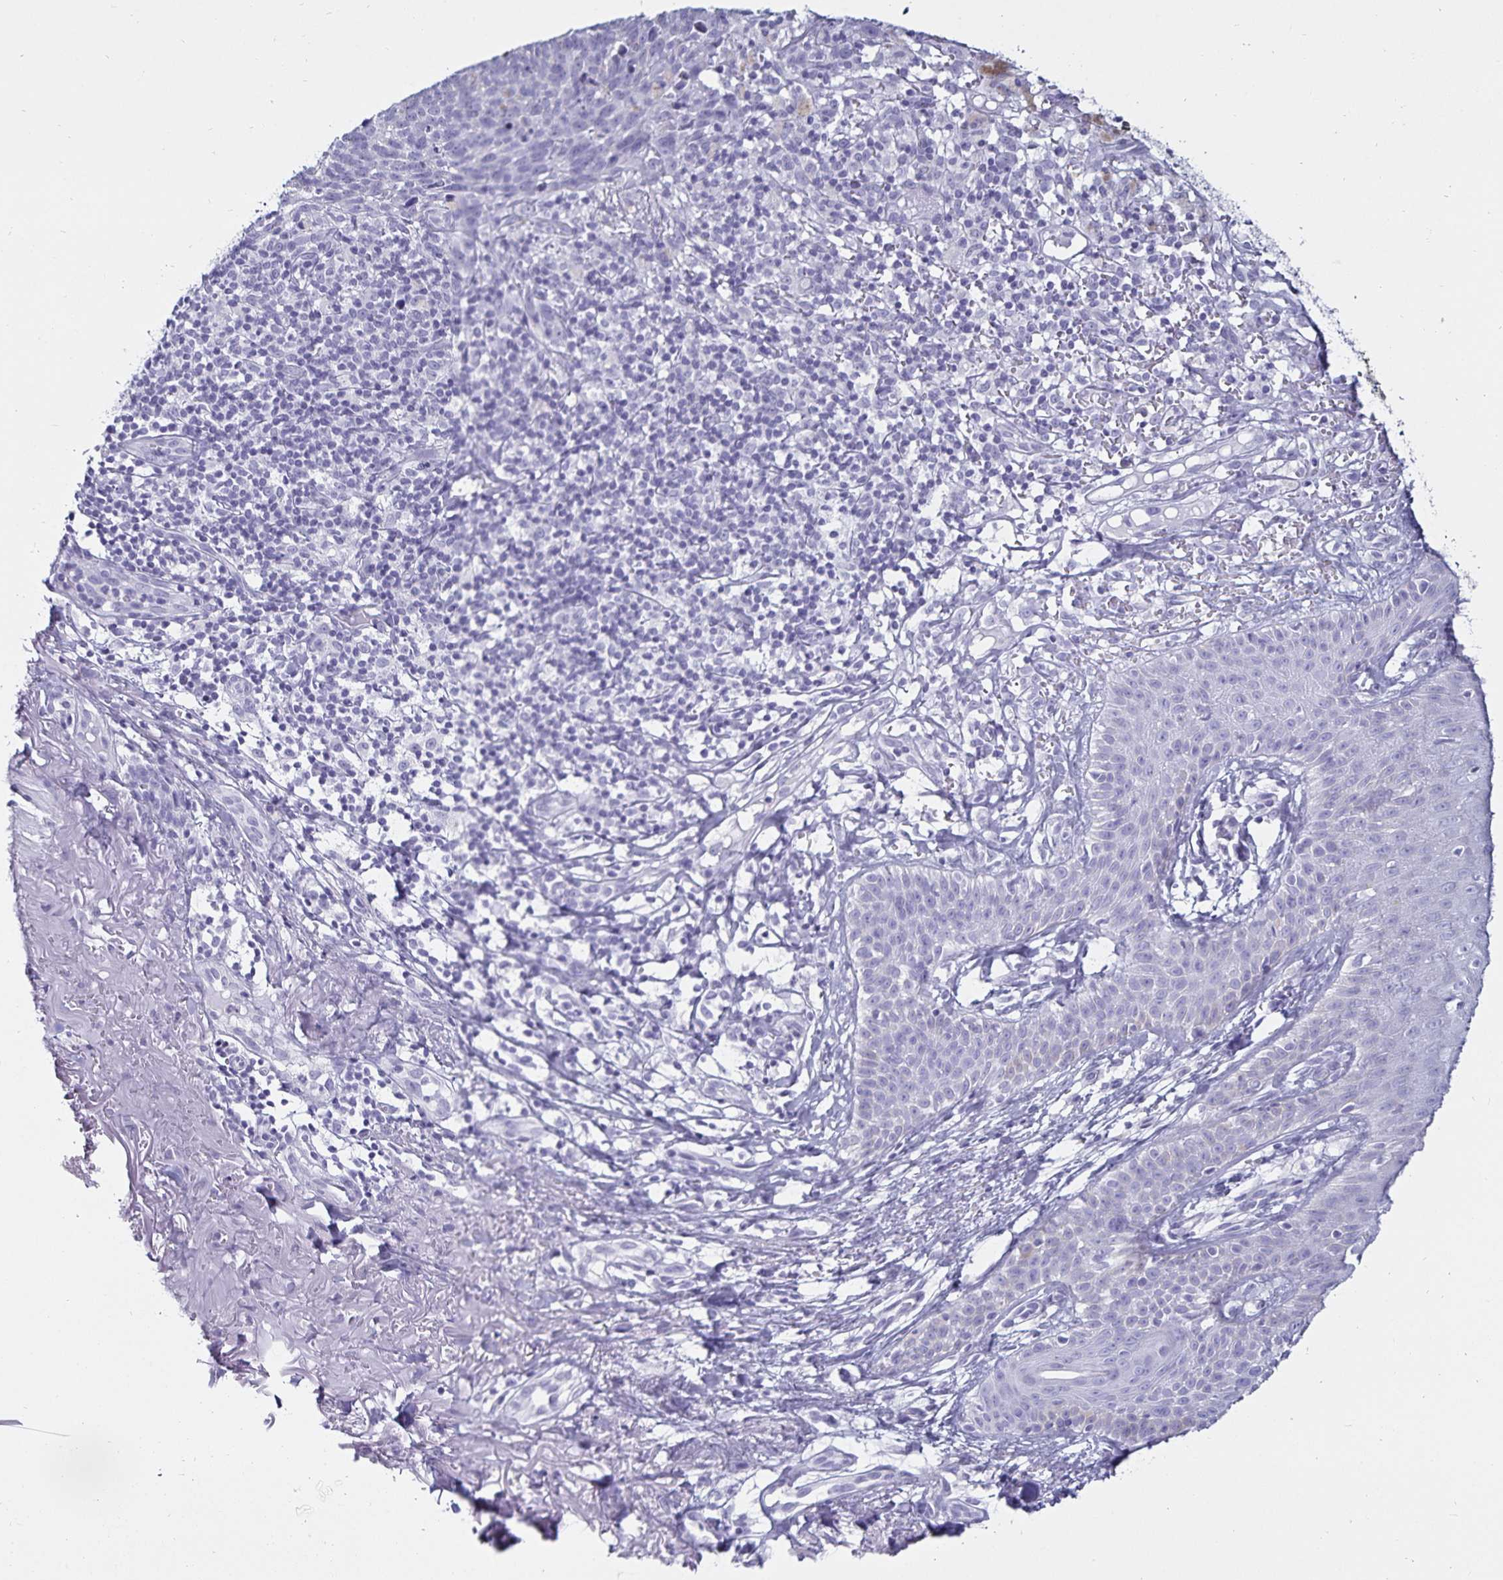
{"staining": {"intensity": "negative", "quantity": "none", "location": "none"}, "tissue": "skin cancer", "cell_type": "Tumor cells", "image_type": "cancer", "snomed": [{"axis": "morphology", "description": "Basal cell carcinoma"}, {"axis": "topography", "description": "Skin"}], "caption": "Skin cancer stained for a protein using IHC demonstrates no staining tumor cells.", "gene": "DEFA6", "patient": {"sex": "female", "age": 78}}